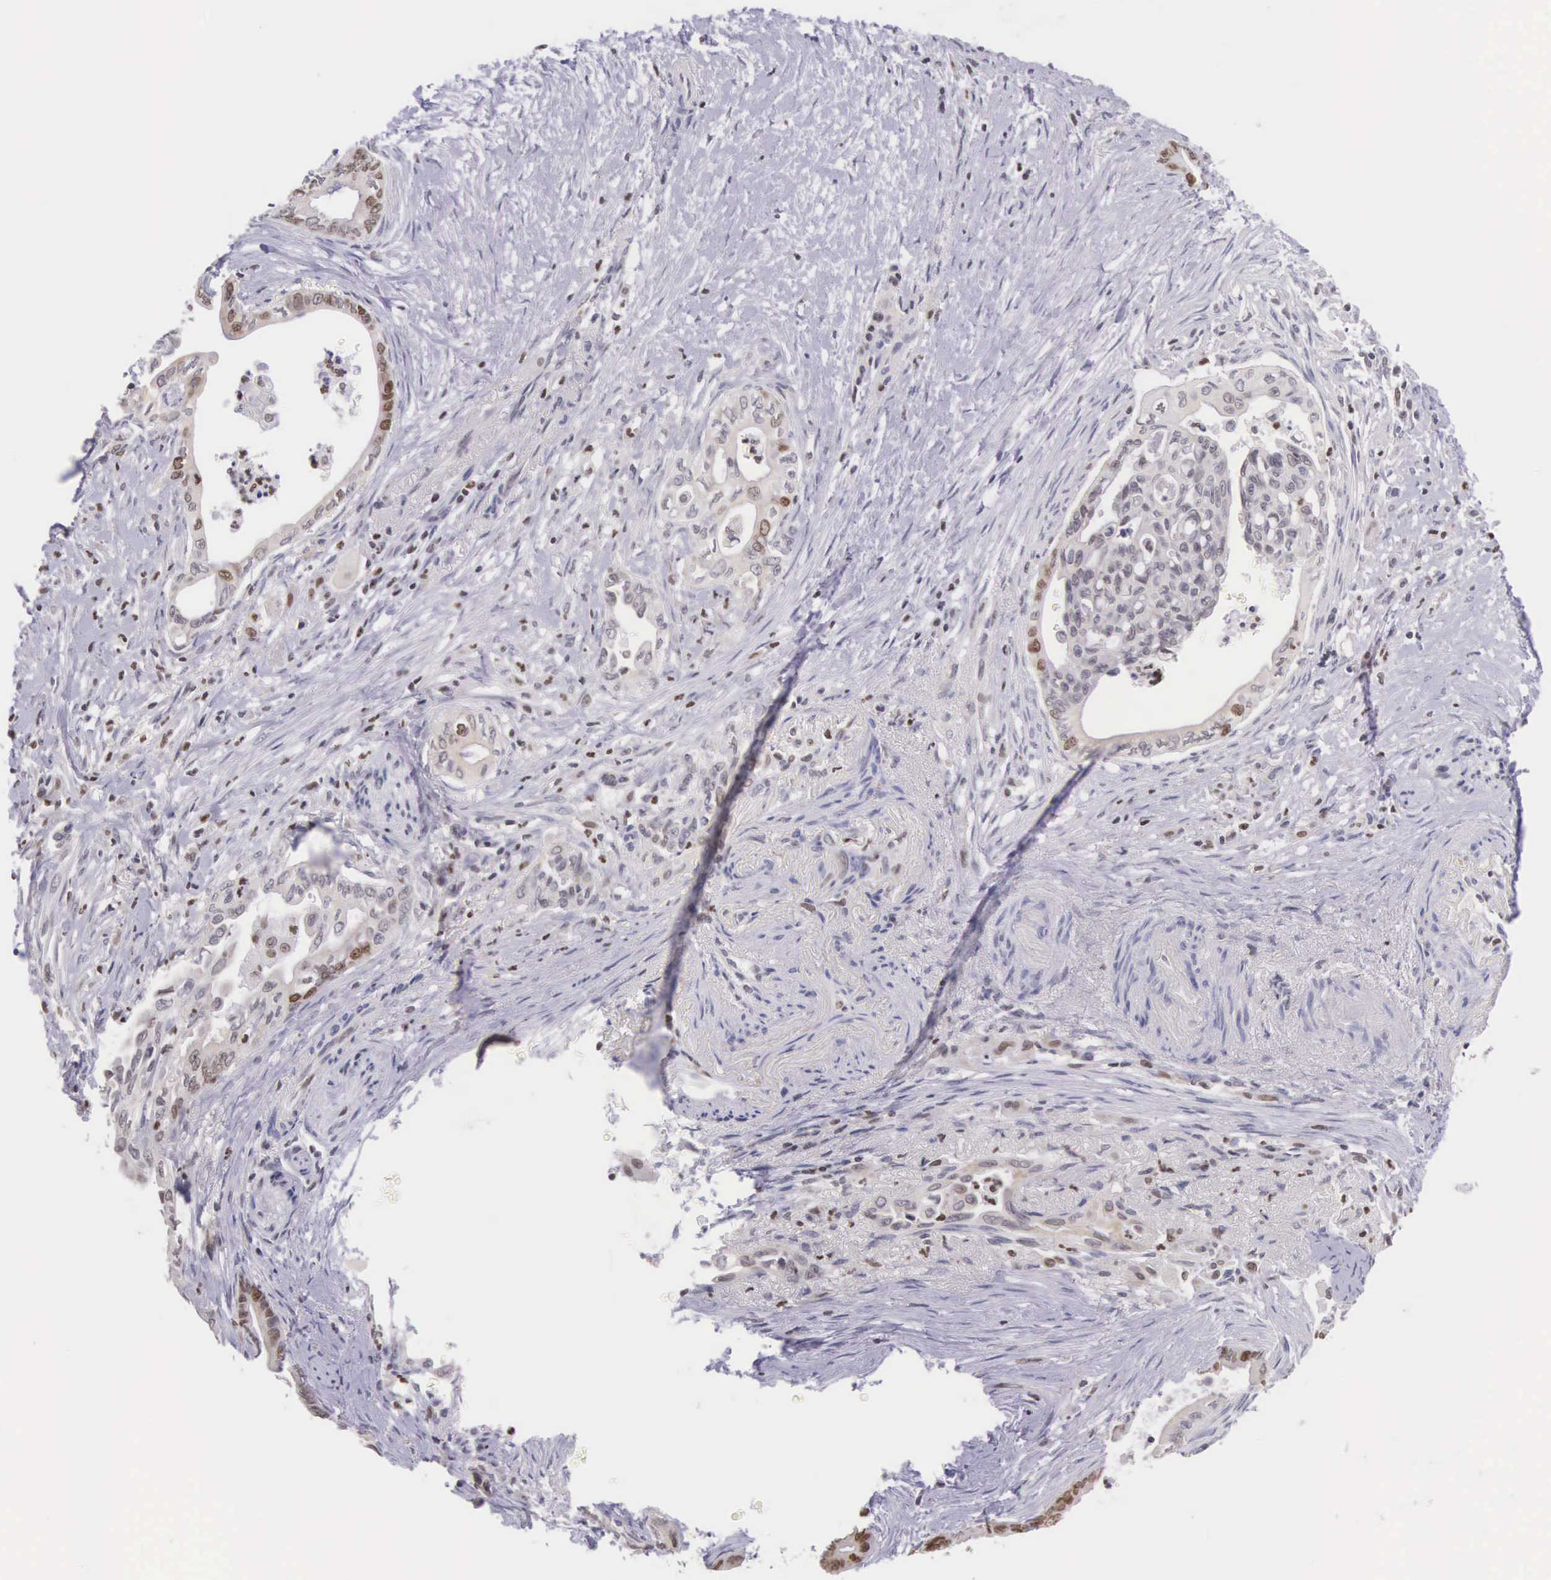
{"staining": {"intensity": "weak", "quantity": "25%-75%", "location": "nuclear"}, "tissue": "pancreatic cancer", "cell_type": "Tumor cells", "image_type": "cancer", "snomed": [{"axis": "morphology", "description": "Adenocarcinoma, NOS"}, {"axis": "topography", "description": "Pancreas"}], "caption": "Brown immunohistochemical staining in human pancreatic cancer (adenocarcinoma) reveals weak nuclear positivity in approximately 25%-75% of tumor cells.", "gene": "VRK1", "patient": {"sex": "female", "age": 66}}